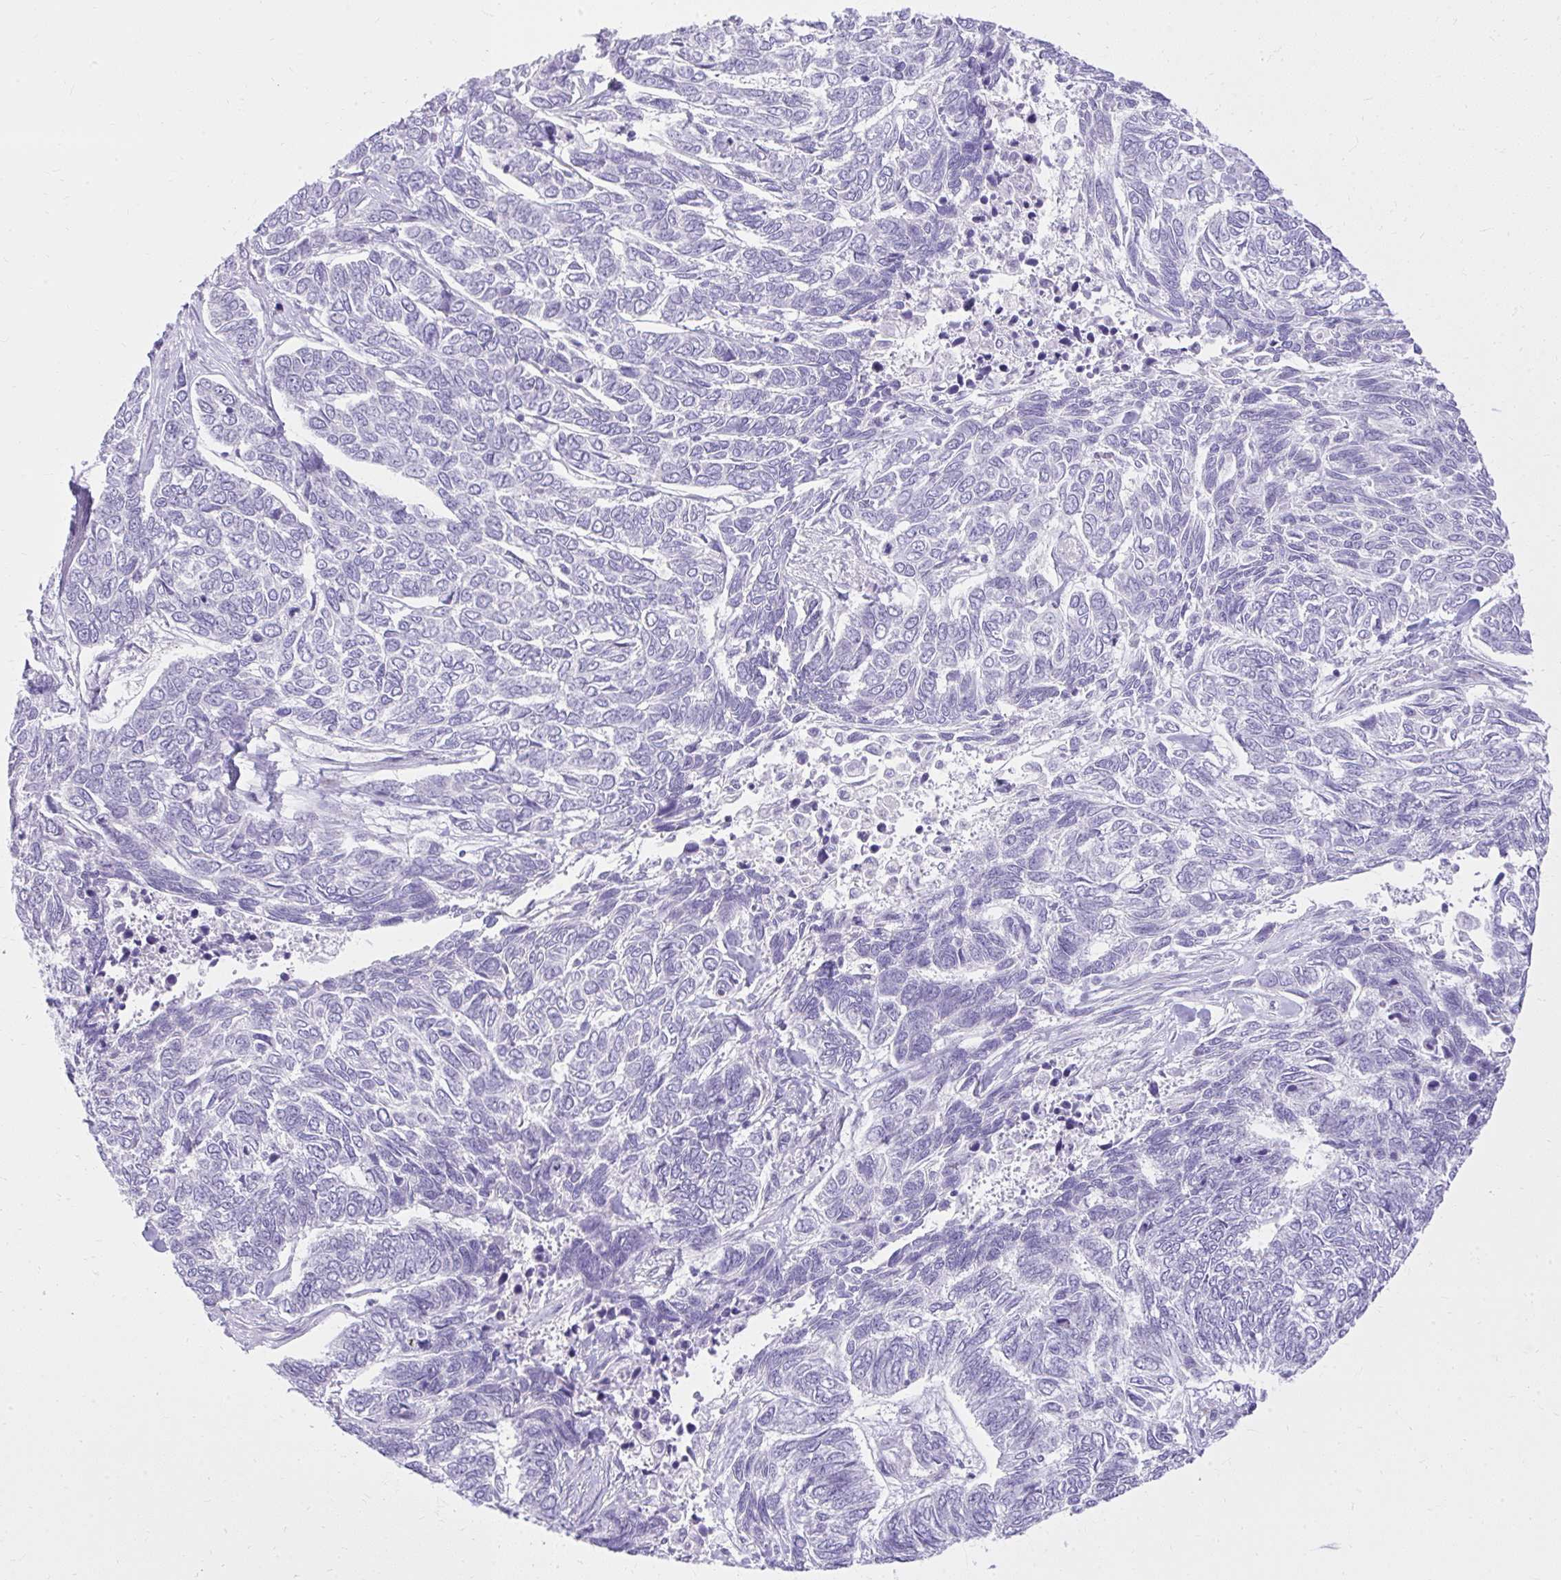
{"staining": {"intensity": "negative", "quantity": "none", "location": "none"}, "tissue": "skin cancer", "cell_type": "Tumor cells", "image_type": "cancer", "snomed": [{"axis": "morphology", "description": "Basal cell carcinoma"}, {"axis": "topography", "description": "Skin"}], "caption": "The histopathology image exhibits no significant expression in tumor cells of skin basal cell carcinoma. (Brightfield microscopy of DAB (3,3'-diaminobenzidine) immunohistochemistry at high magnification).", "gene": "PRAP1", "patient": {"sex": "female", "age": 65}}